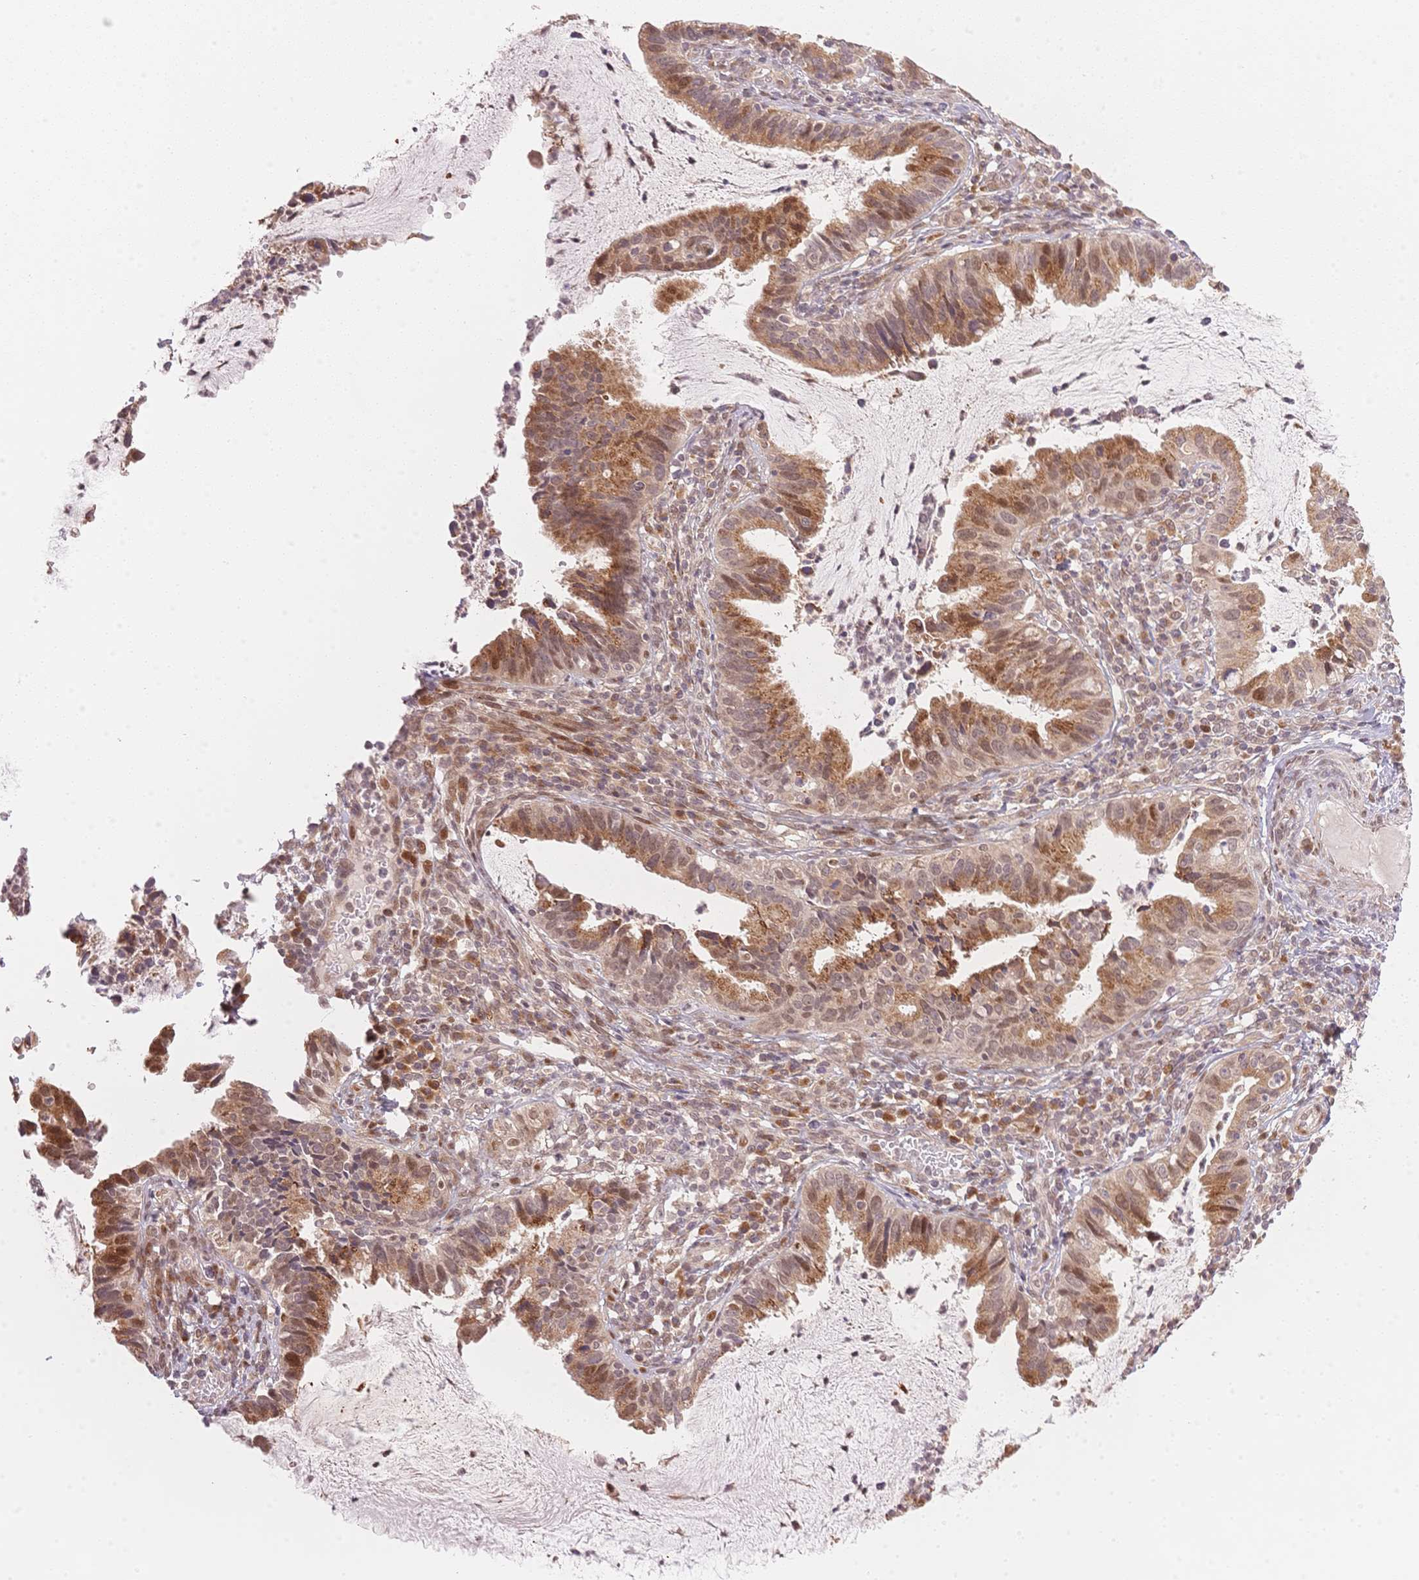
{"staining": {"intensity": "moderate", "quantity": ">75%", "location": "cytoplasmic/membranous,nuclear"}, "tissue": "cervical cancer", "cell_type": "Tumor cells", "image_type": "cancer", "snomed": [{"axis": "morphology", "description": "Adenocarcinoma, NOS"}, {"axis": "topography", "description": "Cervix"}], "caption": "Immunohistochemical staining of cervical adenocarcinoma displays moderate cytoplasmic/membranous and nuclear protein staining in about >75% of tumor cells.", "gene": "STK39", "patient": {"sex": "female", "age": 34}}